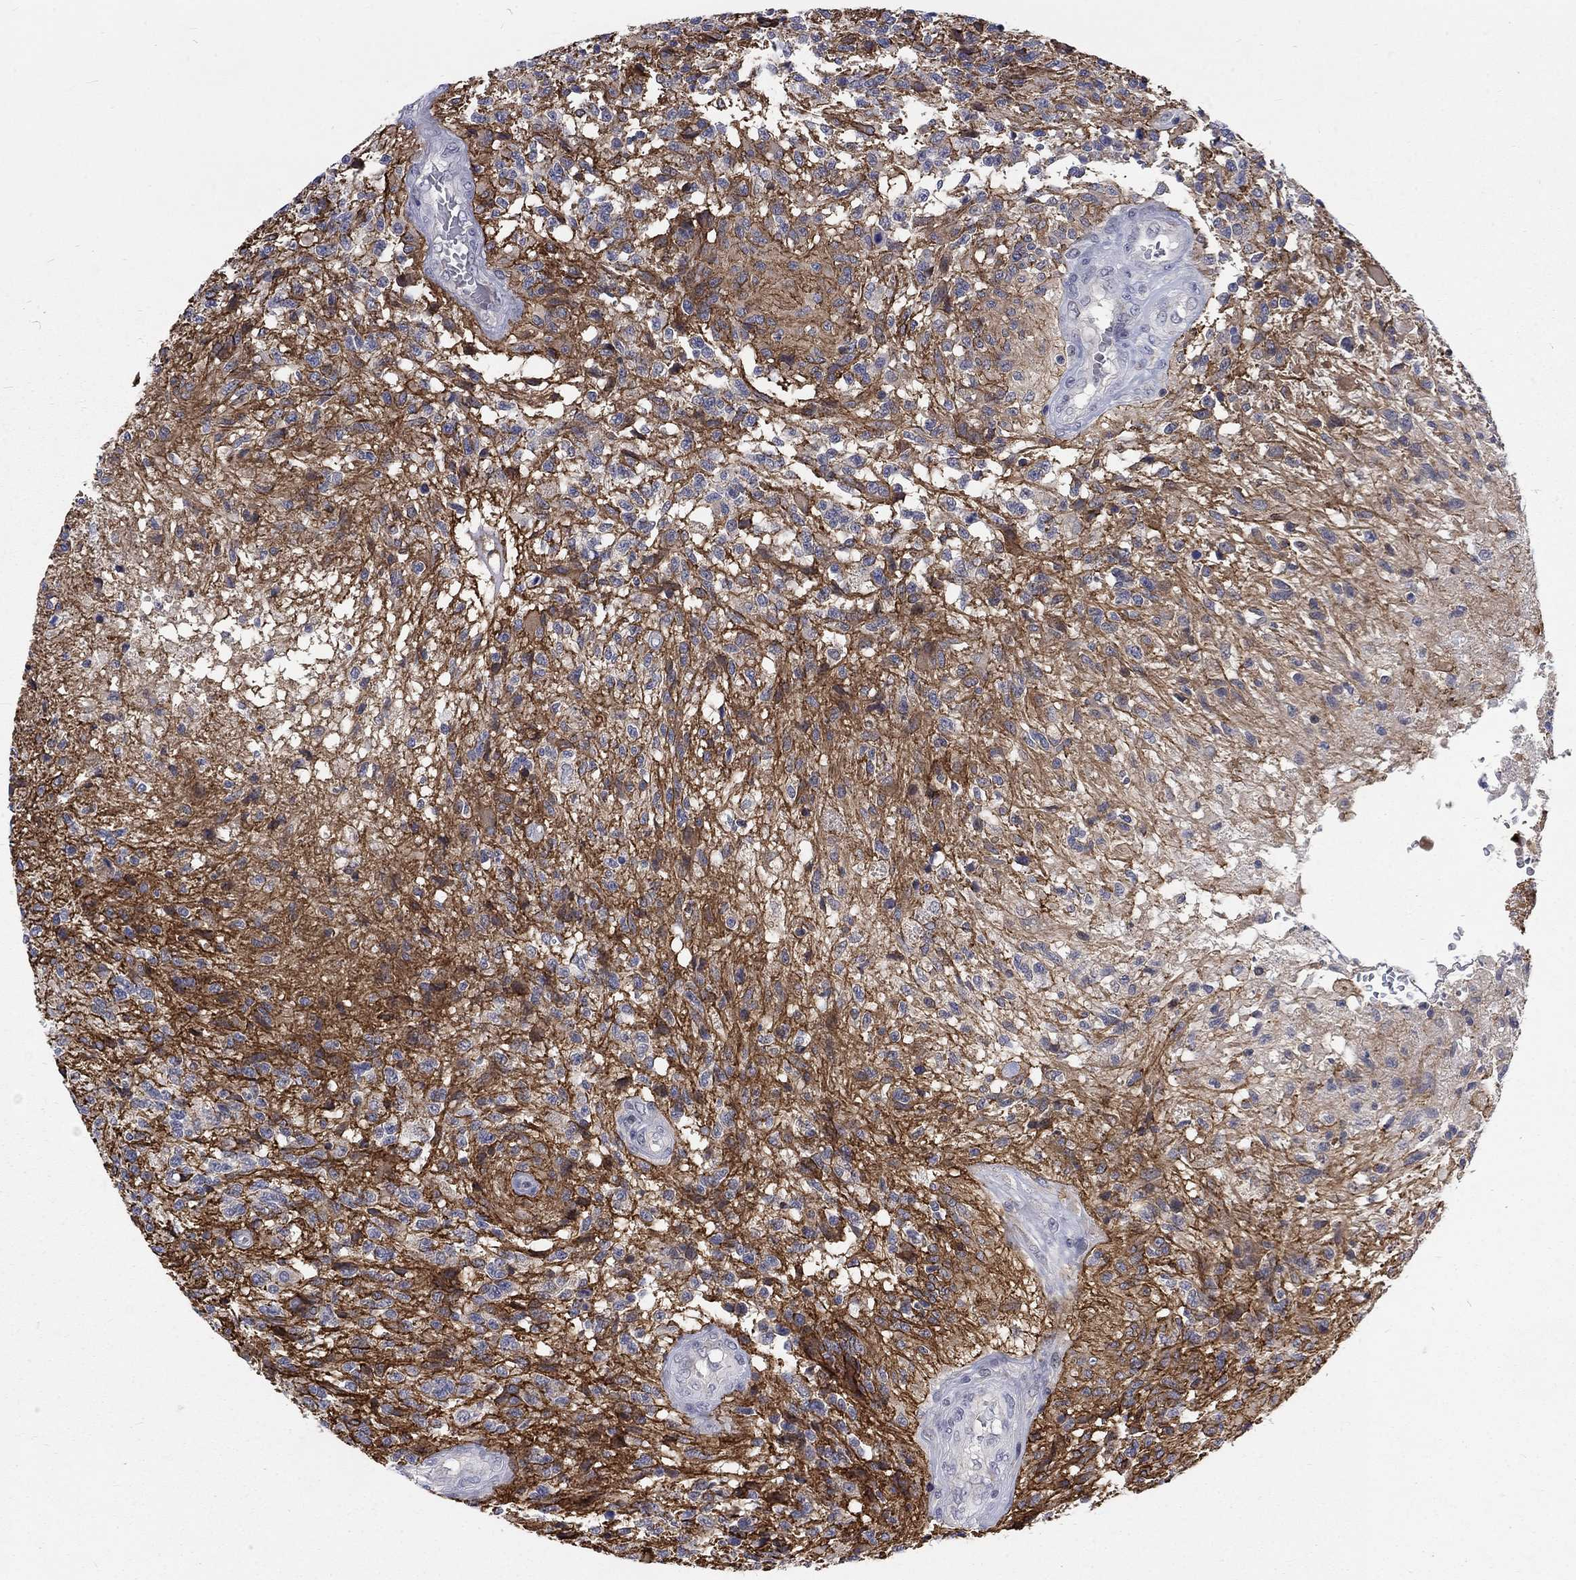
{"staining": {"intensity": "strong", "quantity": "<25%", "location": "cytoplasmic/membranous"}, "tissue": "glioma", "cell_type": "Tumor cells", "image_type": "cancer", "snomed": [{"axis": "morphology", "description": "Glioma, malignant, High grade"}, {"axis": "topography", "description": "Brain"}], "caption": "This micrograph reveals glioma stained with IHC to label a protein in brown. The cytoplasmic/membranous of tumor cells show strong positivity for the protein. Nuclei are counter-stained blue.", "gene": "PHKA1", "patient": {"sex": "male", "age": 56}}